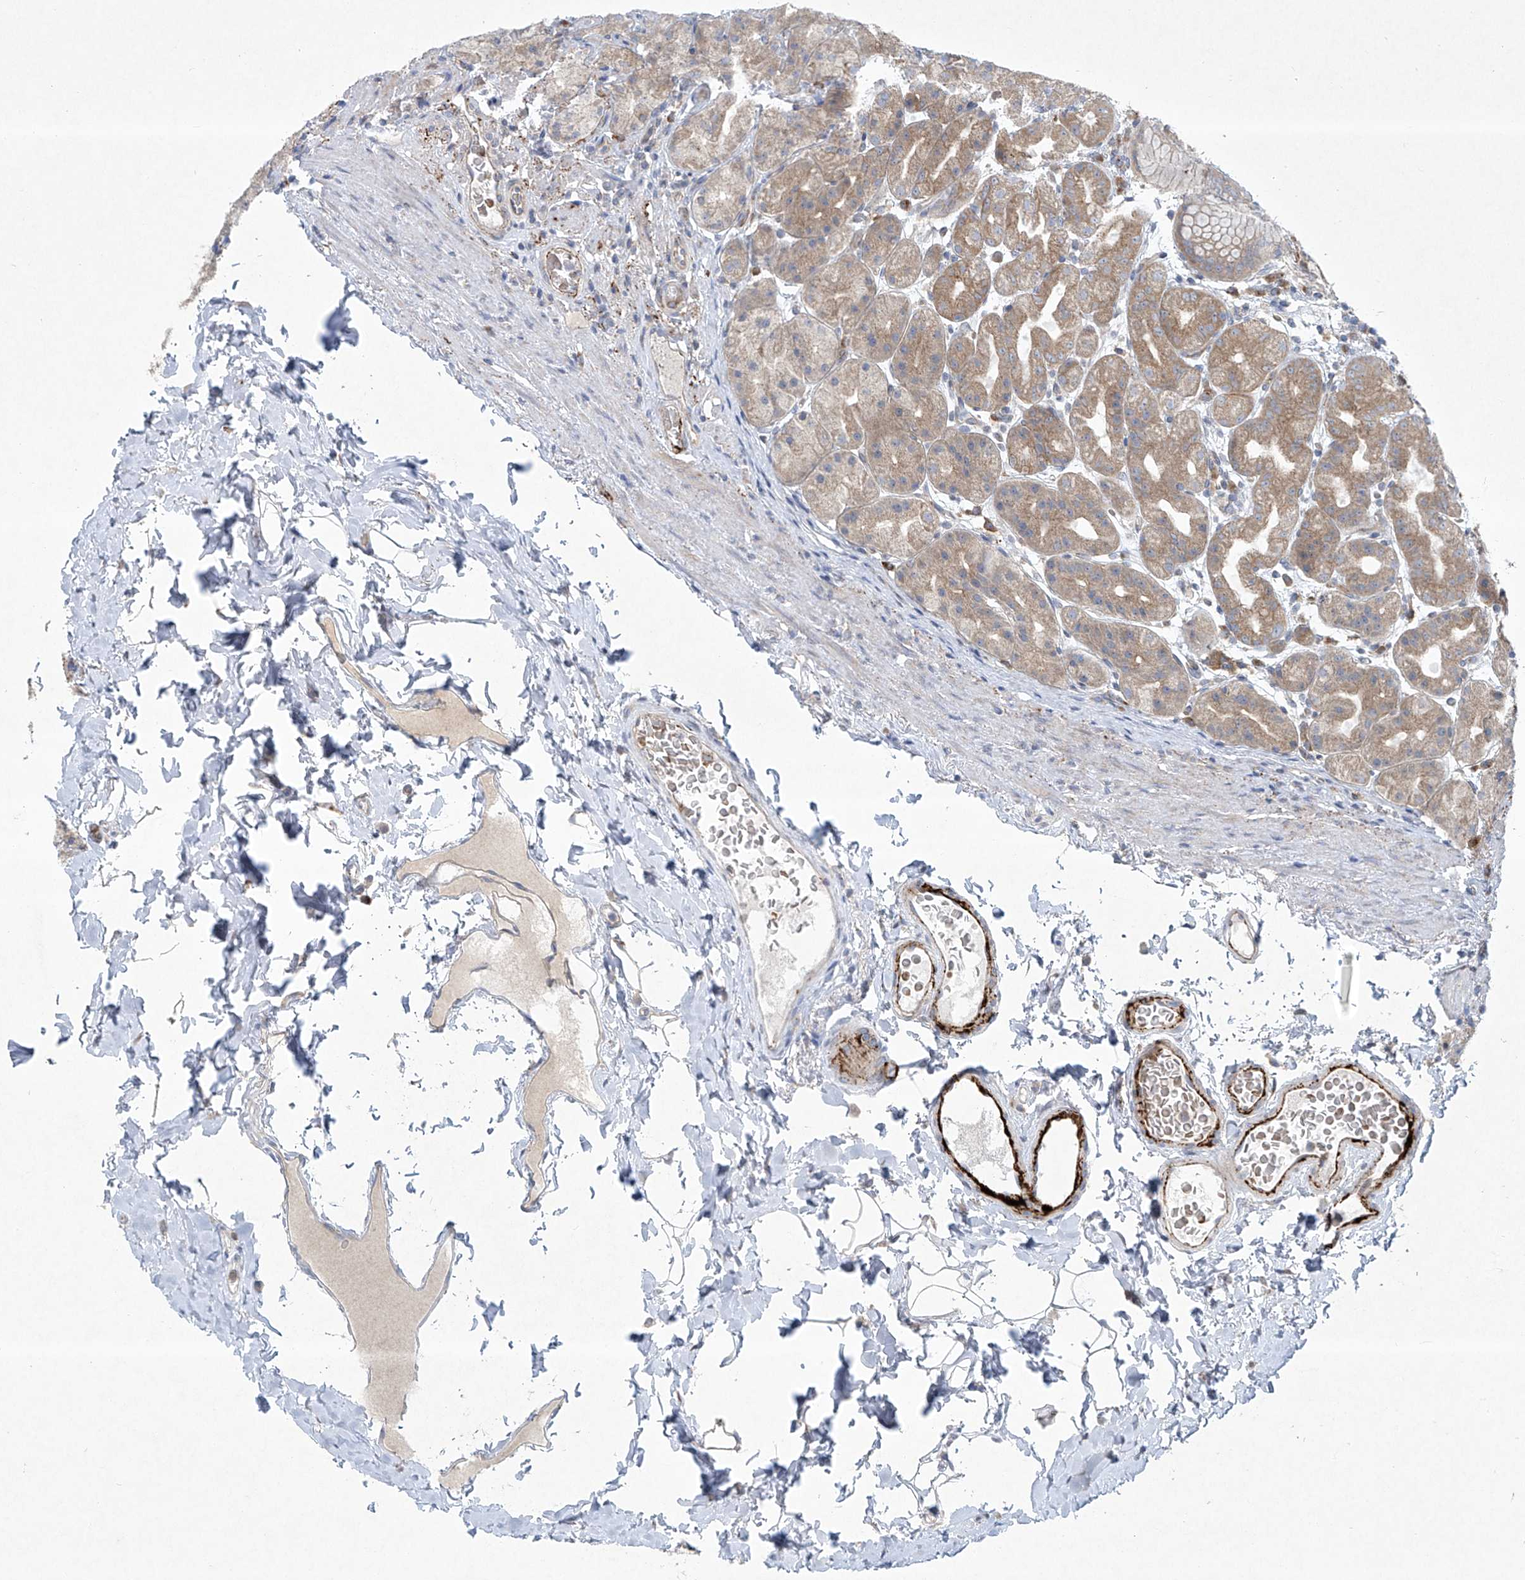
{"staining": {"intensity": "moderate", "quantity": ">75%", "location": "cytoplasmic/membranous"}, "tissue": "stomach", "cell_type": "Glandular cells", "image_type": "normal", "snomed": [{"axis": "morphology", "description": "Normal tissue, NOS"}, {"axis": "topography", "description": "Stomach, upper"}], "caption": "Moderate cytoplasmic/membranous protein expression is present in about >75% of glandular cells in stomach.", "gene": "TJAP1", "patient": {"sex": "male", "age": 68}}